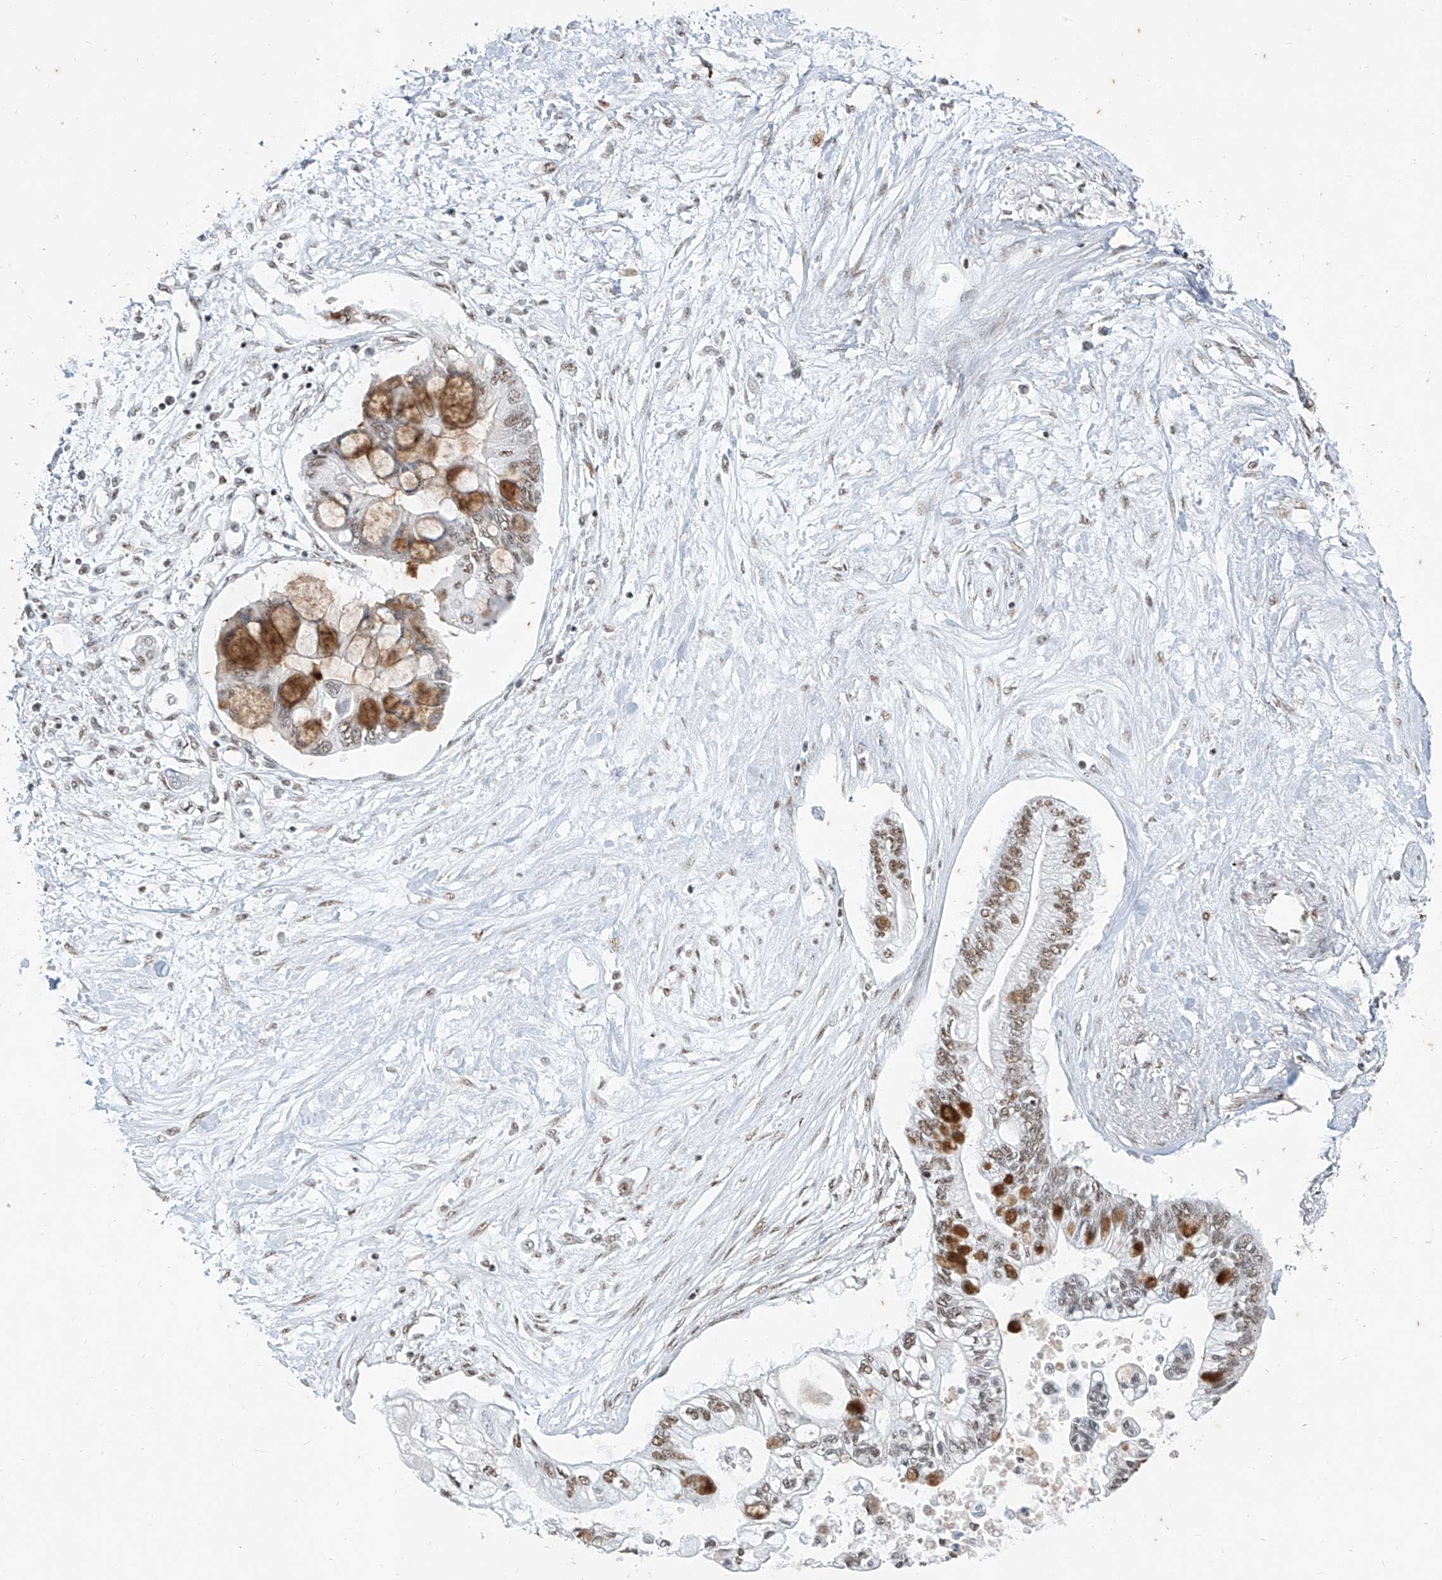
{"staining": {"intensity": "moderate", "quantity": ">75%", "location": "cytoplasmic/membranous,nuclear"}, "tissue": "pancreatic cancer", "cell_type": "Tumor cells", "image_type": "cancer", "snomed": [{"axis": "morphology", "description": "Adenocarcinoma, NOS"}, {"axis": "topography", "description": "Pancreas"}], "caption": "About >75% of tumor cells in pancreatic cancer exhibit moderate cytoplasmic/membranous and nuclear protein expression as visualized by brown immunohistochemical staining.", "gene": "TFEC", "patient": {"sex": "female", "age": 77}}